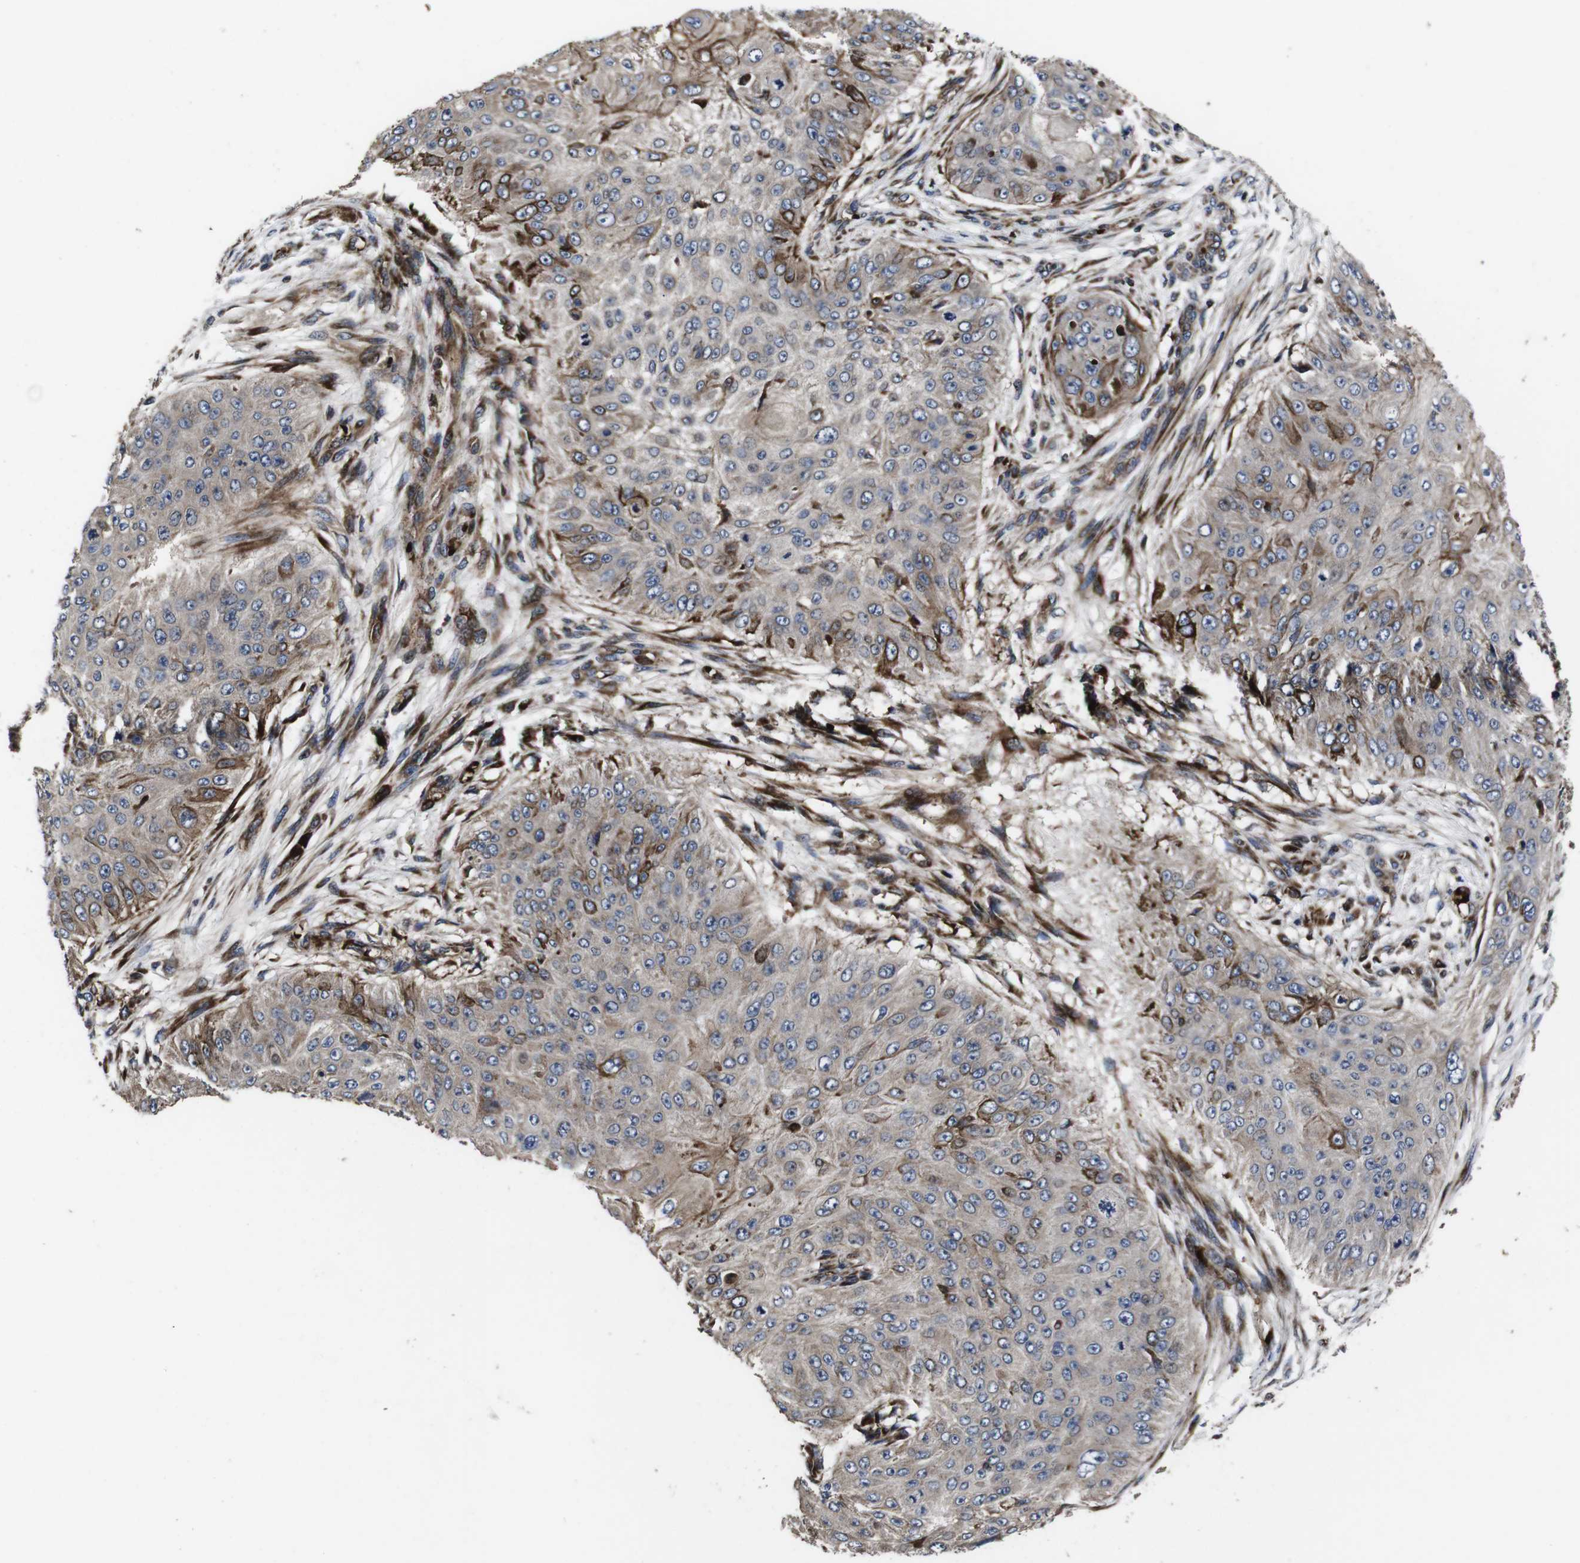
{"staining": {"intensity": "moderate", "quantity": "25%-75%", "location": "cytoplasmic/membranous"}, "tissue": "skin cancer", "cell_type": "Tumor cells", "image_type": "cancer", "snomed": [{"axis": "morphology", "description": "Squamous cell carcinoma, NOS"}, {"axis": "topography", "description": "Skin"}], "caption": "Brown immunohistochemical staining in human skin cancer (squamous cell carcinoma) shows moderate cytoplasmic/membranous positivity in about 25%-75% of tumor cells.", "gene": "SMYD3", "patient": {"sex": "female", "age": 80}}